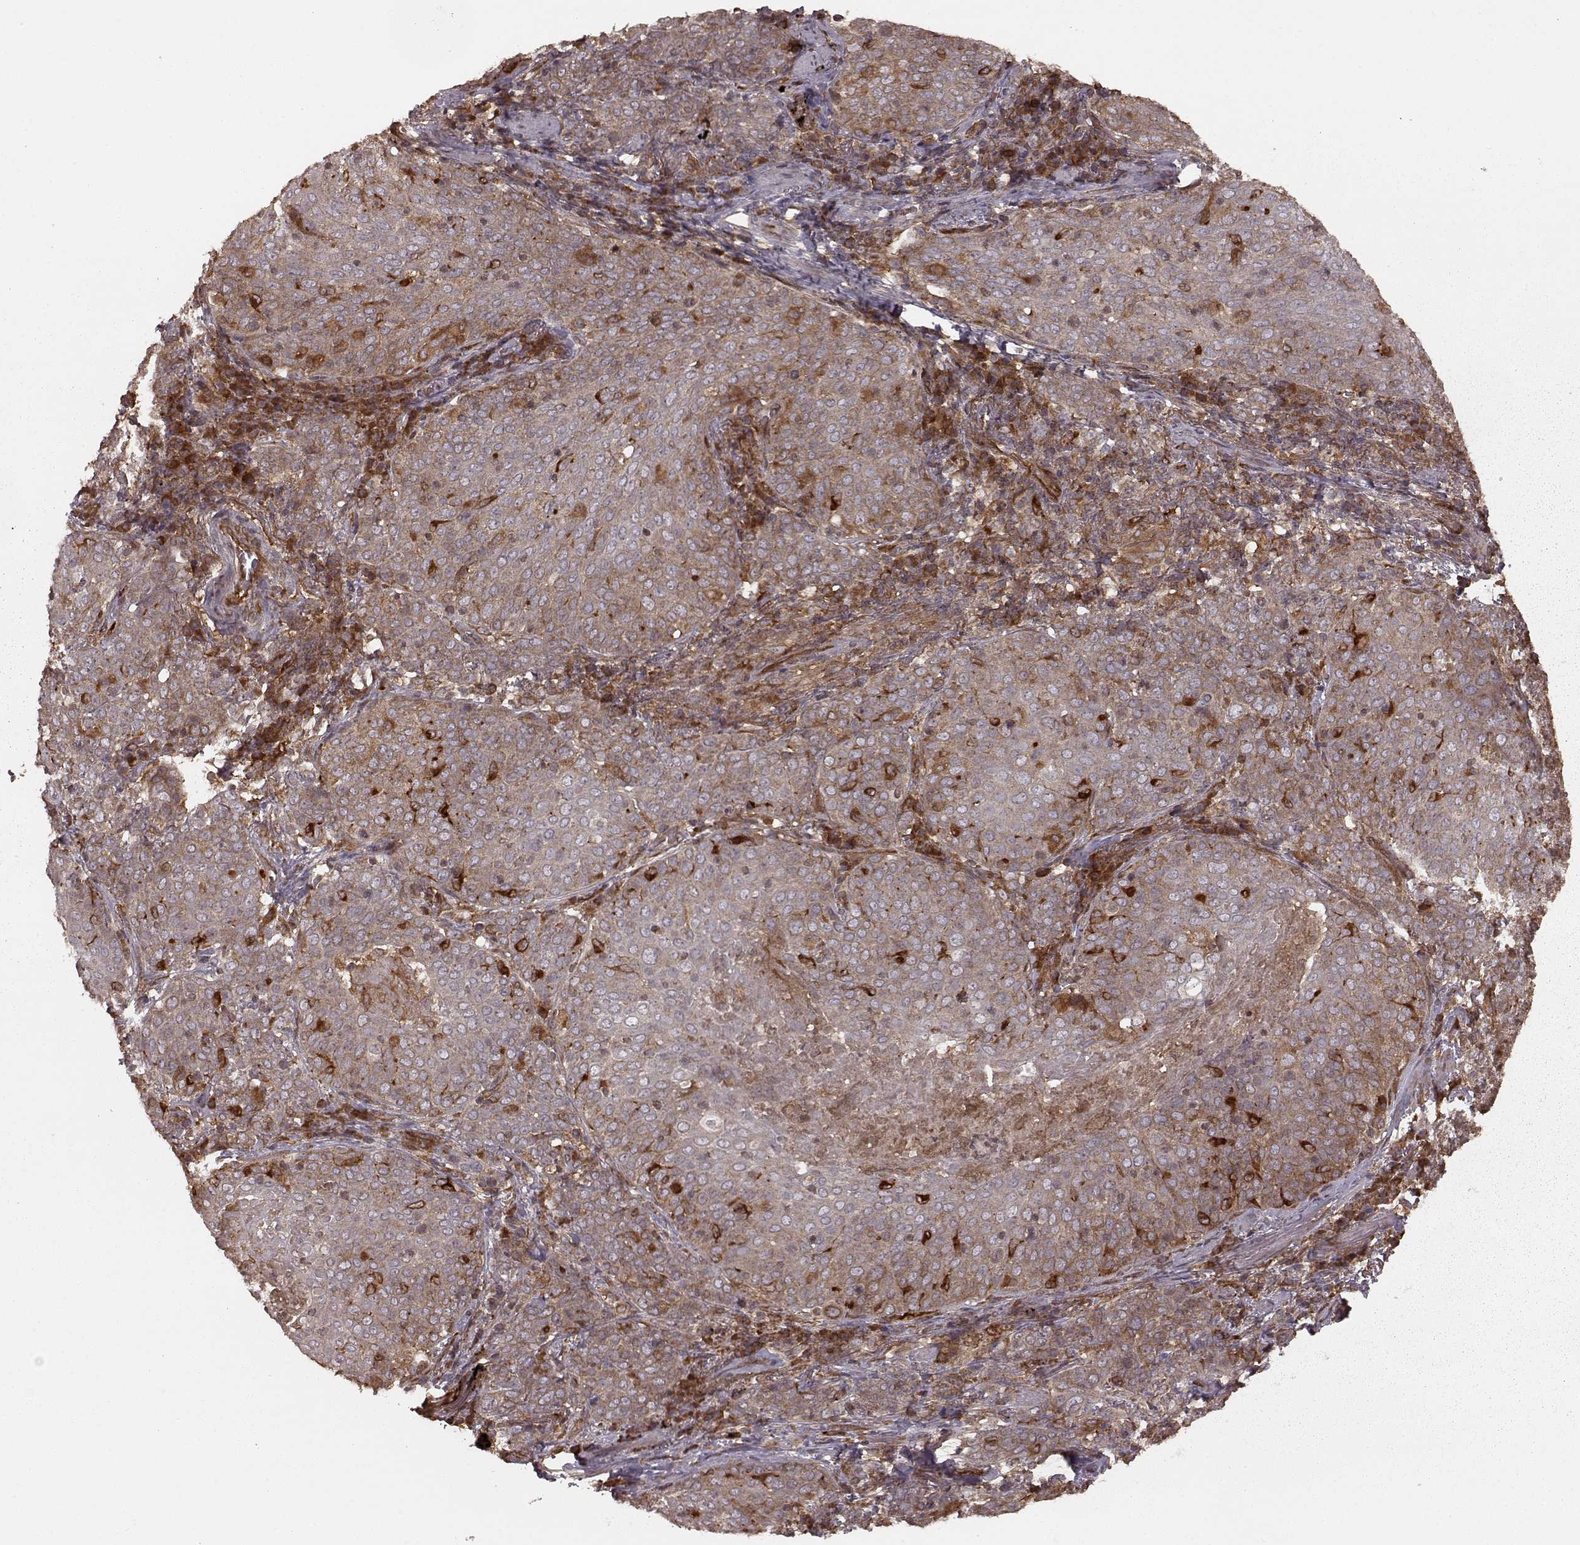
{"staining": {"intensity": "moderate", "quantity": ">75%", "location": "cytoplasmic/membranous"}, "tissue": "lung cancer", "cell_type": "Tumor cells", "image_type": "cancer", "snomed": [{"axis": "morphology", "description": "Squamous cell carcinoma, NOS"}, {"axis": "topography", "description": "Lung"}], "caption": "IHC (DAB (3,3'-diaminobenzidine)) staining of human lung cancer shows moderate cytoplasmic/membranous protein positivity in about >75% of tumor cells.", "gene": "AGPAT1", "patient": {"sex": "male", "age": 82}}